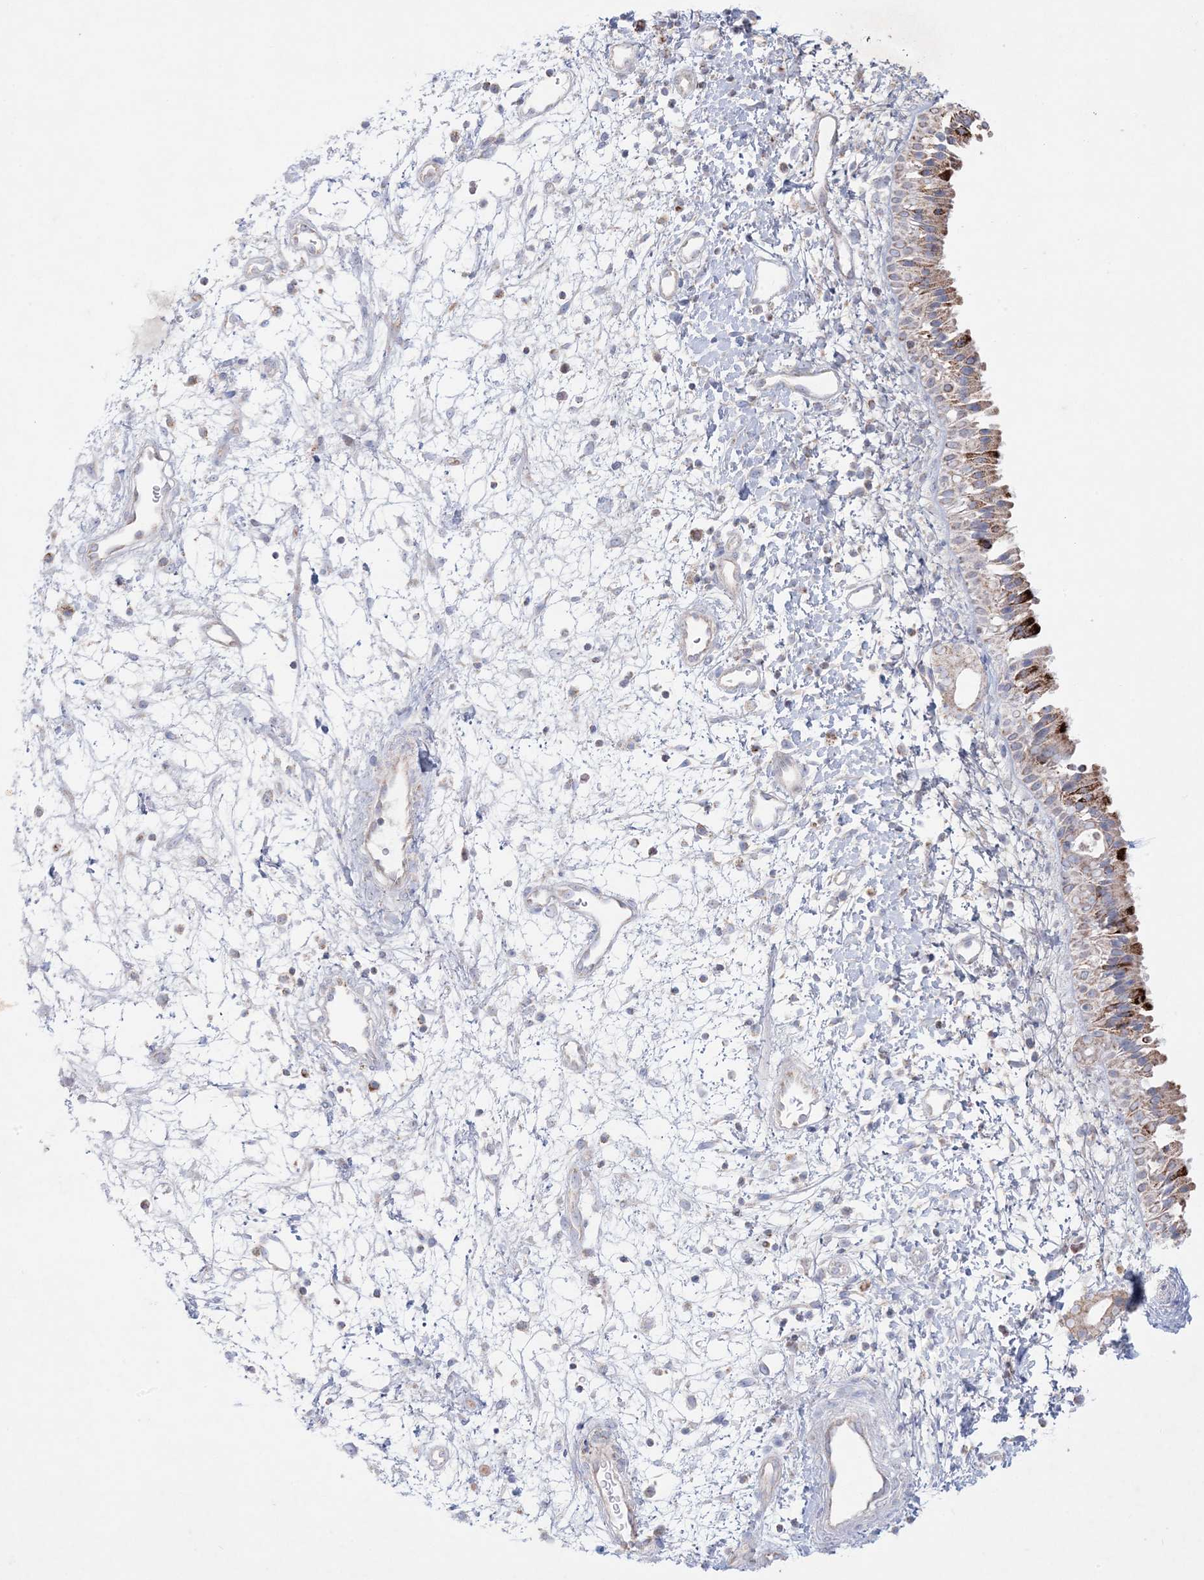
{"staining": {"intensity": "strong", "quantity": "25%-75%", "location": "cytoplasmic/membranous"}, "tissue": "nasopharynx", "cell_type": "Respiratory epithelial cells", "image_type": "normal", "snomed": [{"axis": "morphology", "description": "Normal tissue, NOS"}, {"axis": "topography", "description": "Nasopharynx"}], "caption": "Respiratory epithelial cells exhibit high levels of strong cytoplasmic/membranous expression in about 25%-75% of cells in benign human nasopharynx. Using DAB (3,3'-diaminobenzidine) (brown) and hematoxylin (blue) stains, captured at high magnification using brightfield microscopy.", "gene": "KCTD6", "patient": {"sex": "male", "age": 22}}